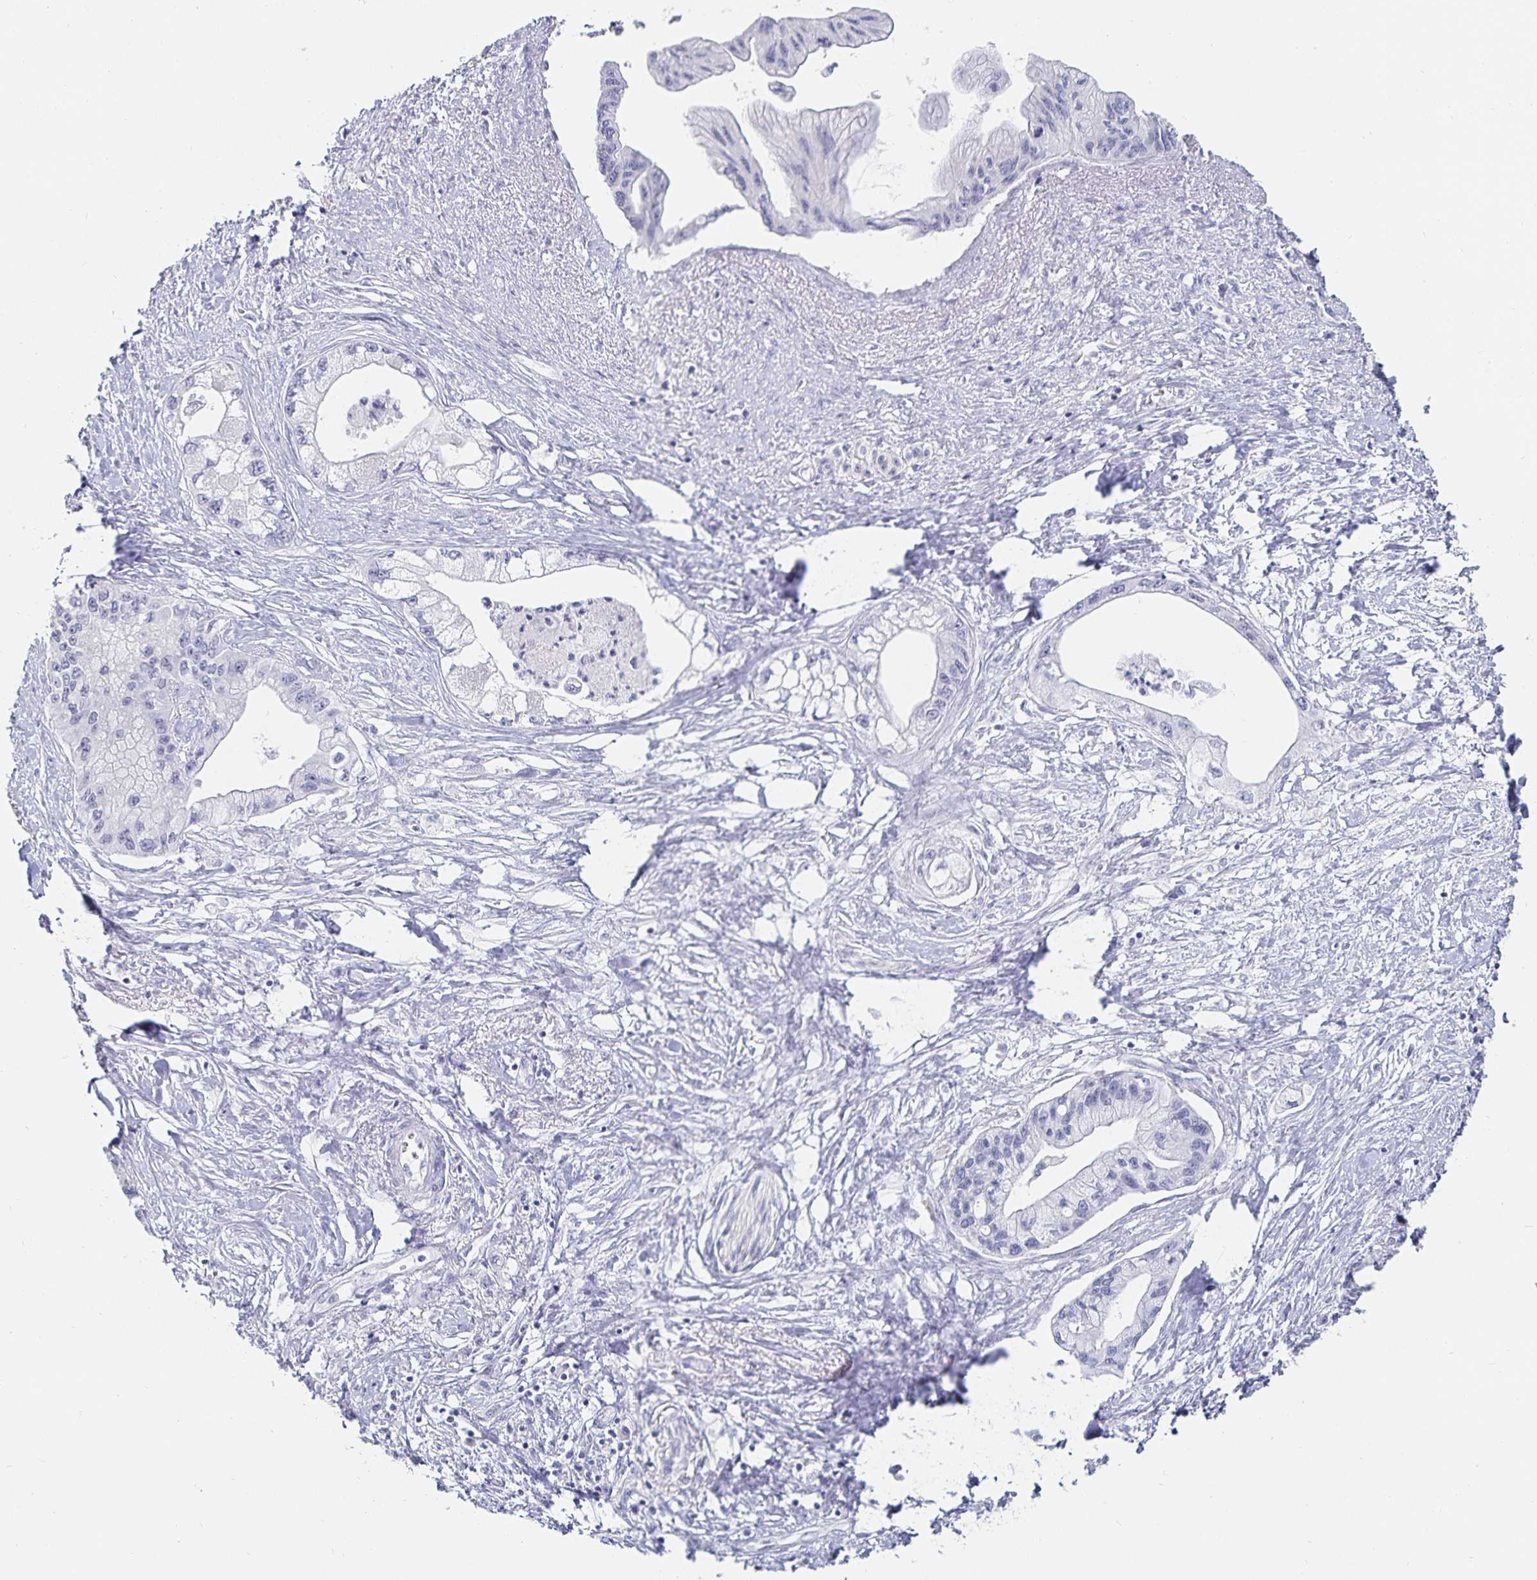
{"staining": {"intensity": "negative", "quantity": "none", "location": "none"}, "tissue": "pancreatic cancer", "cell_type": "Tumor cells", "image_type": "cancer", "snomed": [{"axis": "morphology", "description": "Adenocarcinoma, NOS"}, {"axis": "topography", "description": "Pancreas"}], "caption": "Histopathology image shows no significant protein staining in tumor cells of adenocarcinoma (pancreatic).", "gene": "SFTPA1", "patient": {"sex": "male", "age": 61}}